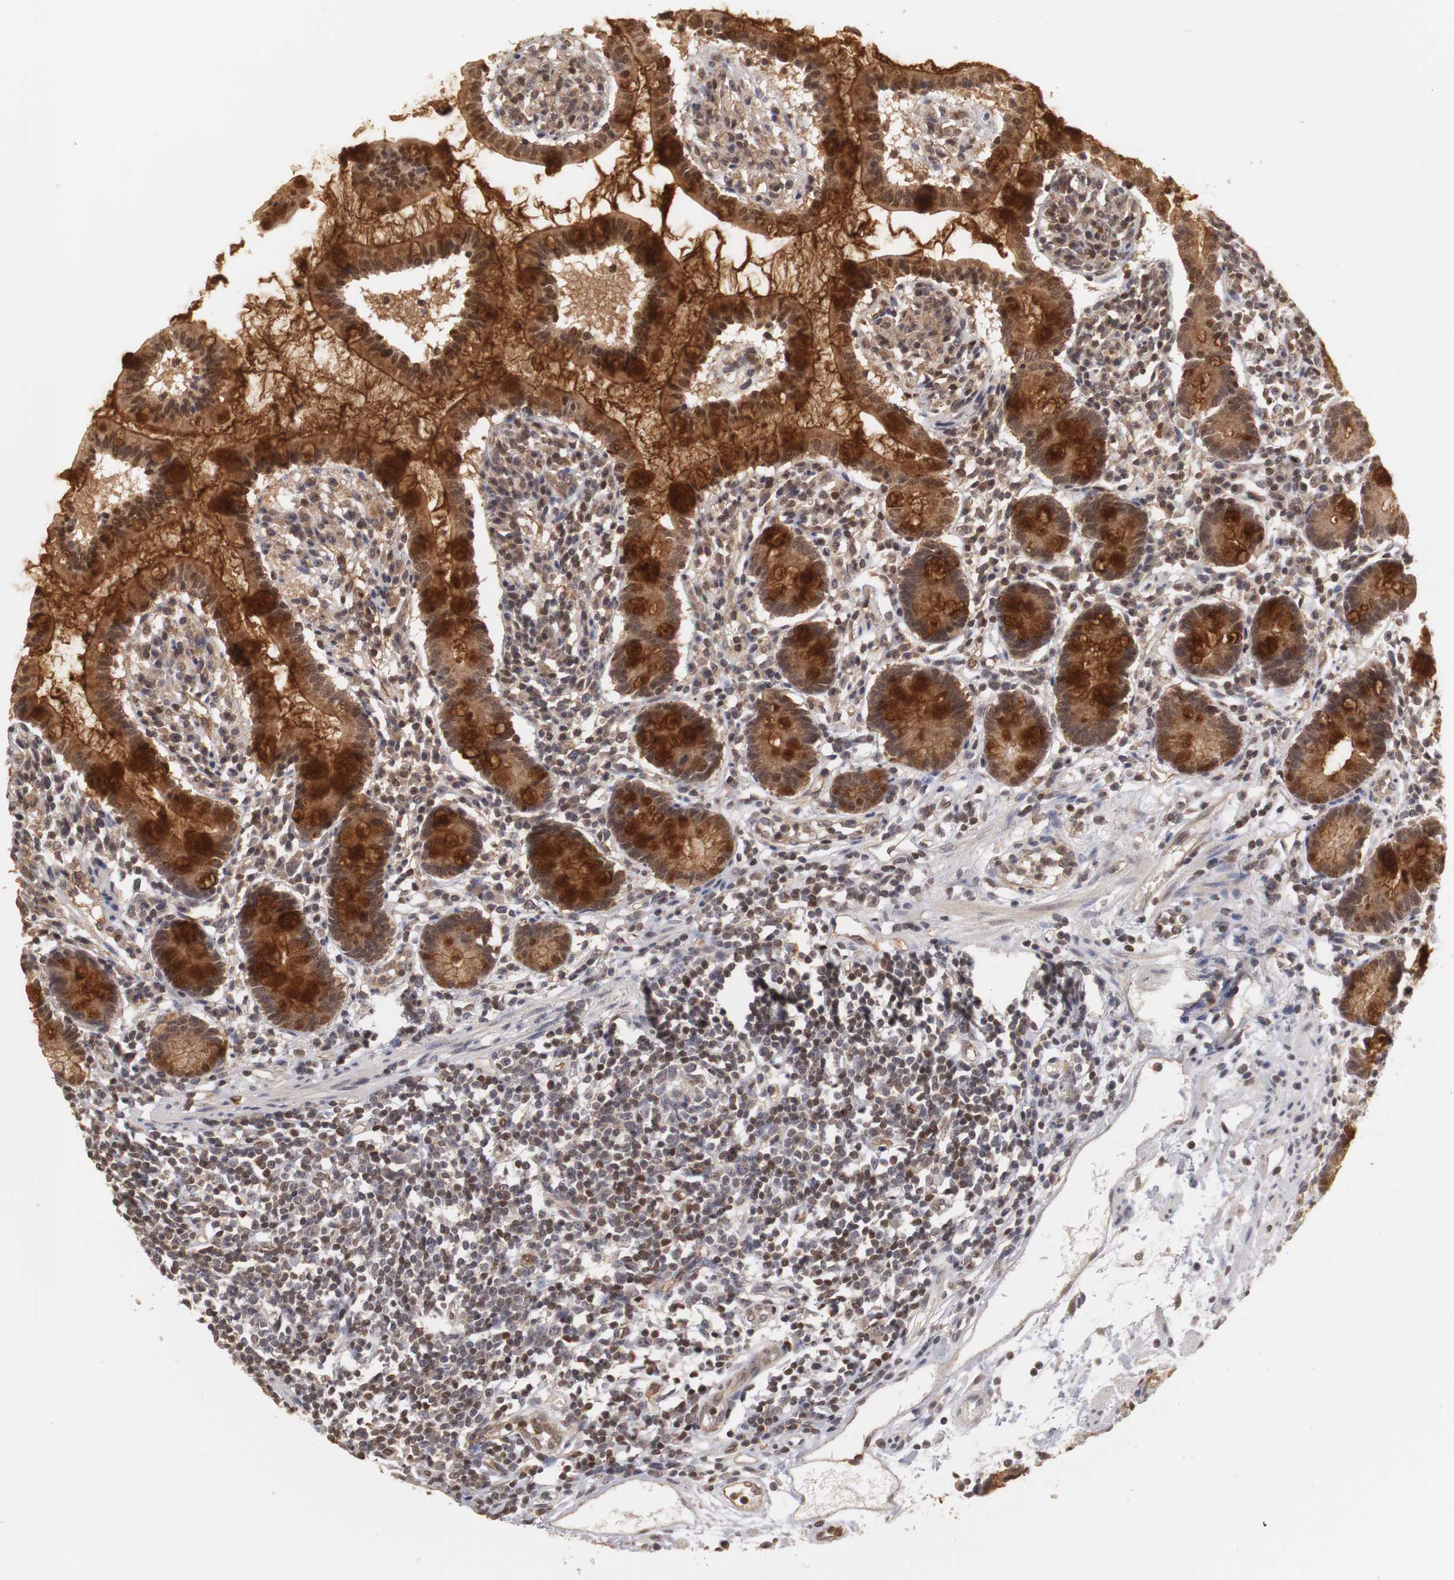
{"staining": {"intensity": "strong", "quantity": ">75%", "location": "cytoplasmic/membranous,nuclear"}, "tissue": "small intestine", "cell_type": "Glandular cells", "image_type": "normal", "snomed": [{"axis": "morphology", "description": "Normal tissue, NOS"}, {"axis": "topography", "description": "Small intestine"}], "caption": "The immunohistochemical stain labels strong cytoplasmic/membranous,nuclear positivity in glandular cells of normal small intestine.", "gene": "PLEKHA1", "patient": {"sex": "female", "age": 61}}